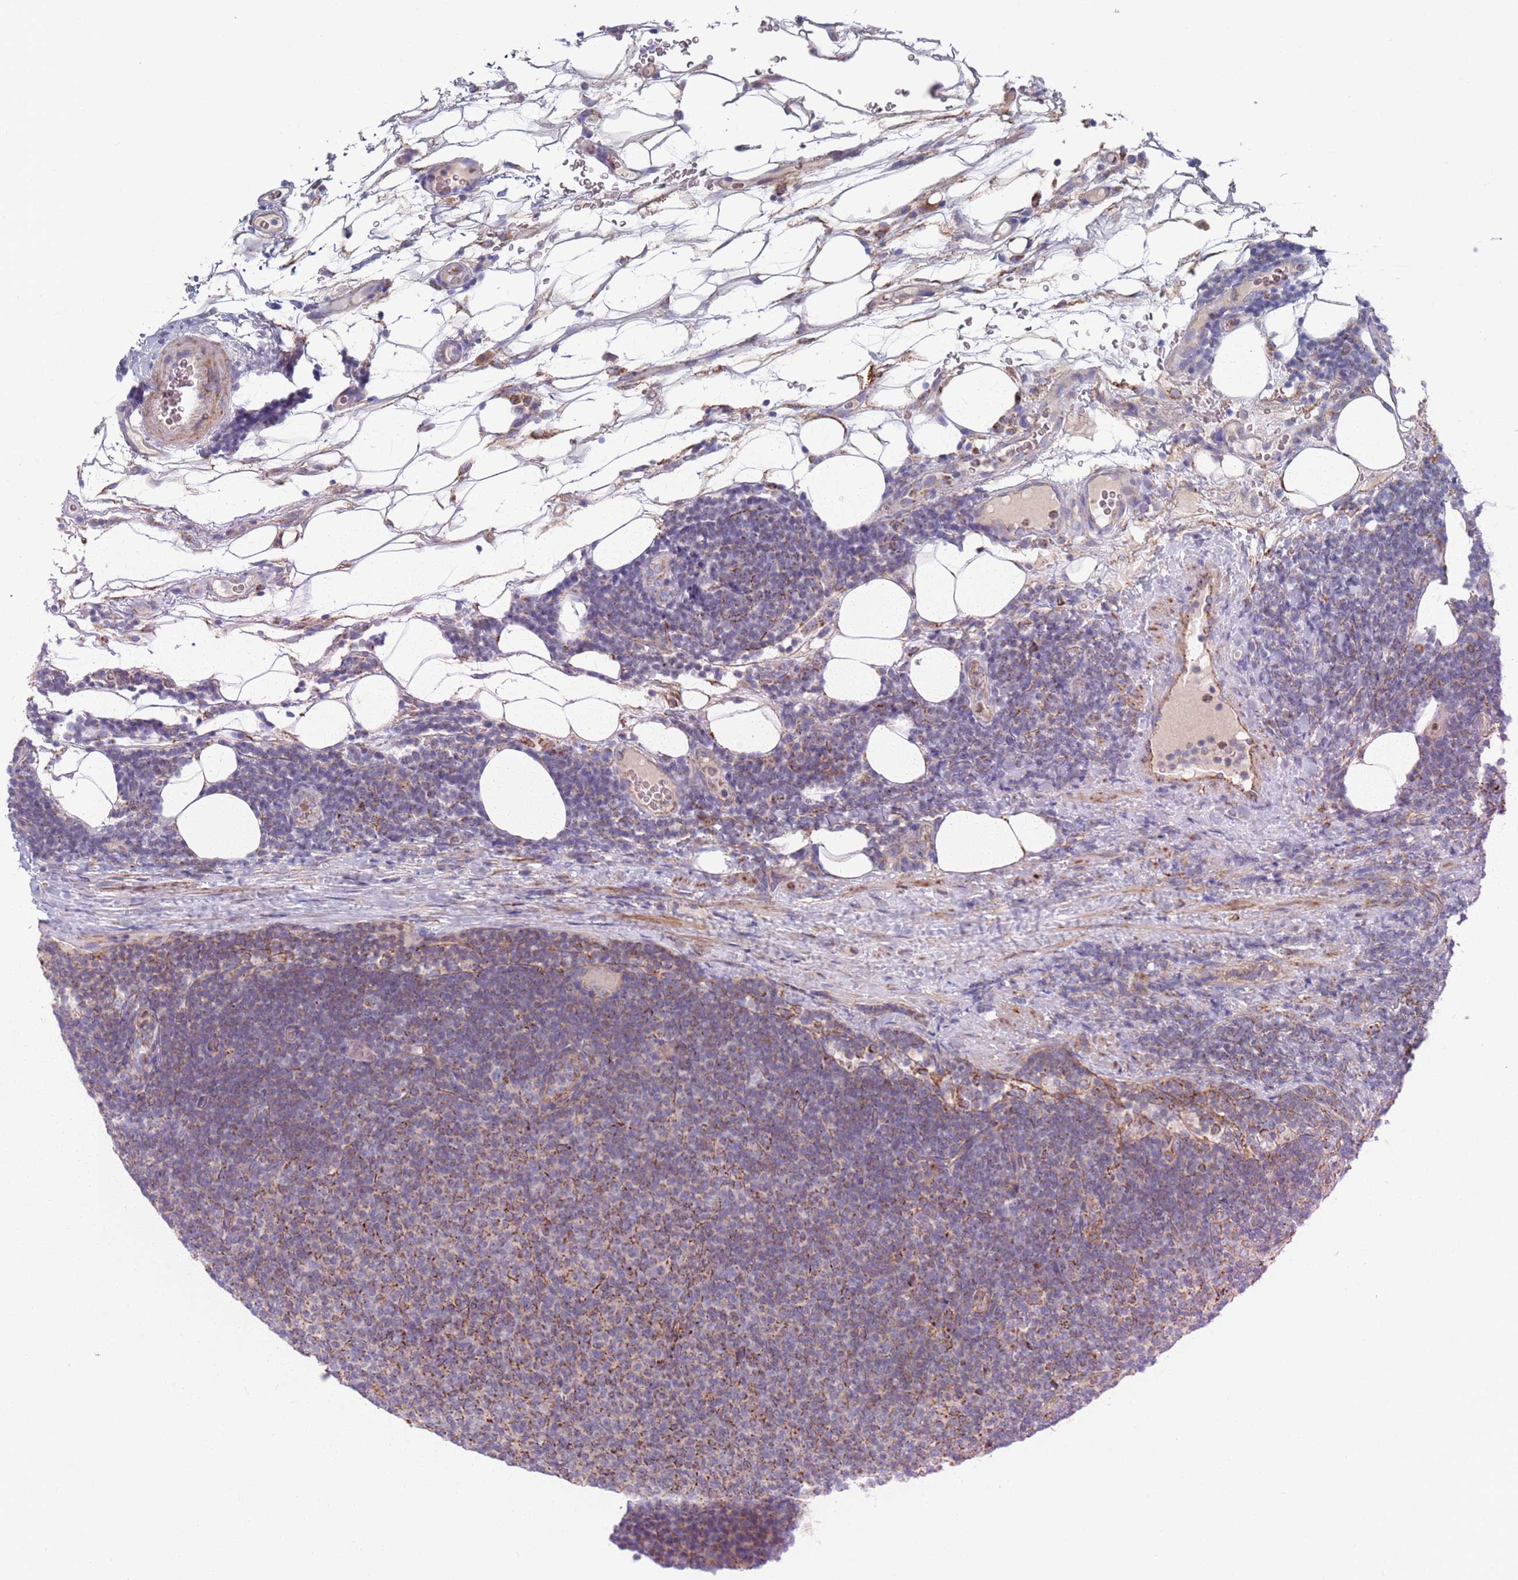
{"staining": {"intensity": "weak", "quantity": "<25%", "location": "cytoplasmic/membranous"}, "tissue": "lymphoma", "cell_type": "Tumor cells", "image_type": "cancer", "snomed": [{"axis": "morphology", "description": "Malignant lymphoma, non-Hodgkin's type, Low grade"}, {"axis": "topography", "description": "Lymph node"}], "caption": "A photomicrograph of lymphoma stained for a protein displays no brown staining in tumor cells.", "gene": "CHCHD6", "patient": {"sex": "male", "age": 66}}